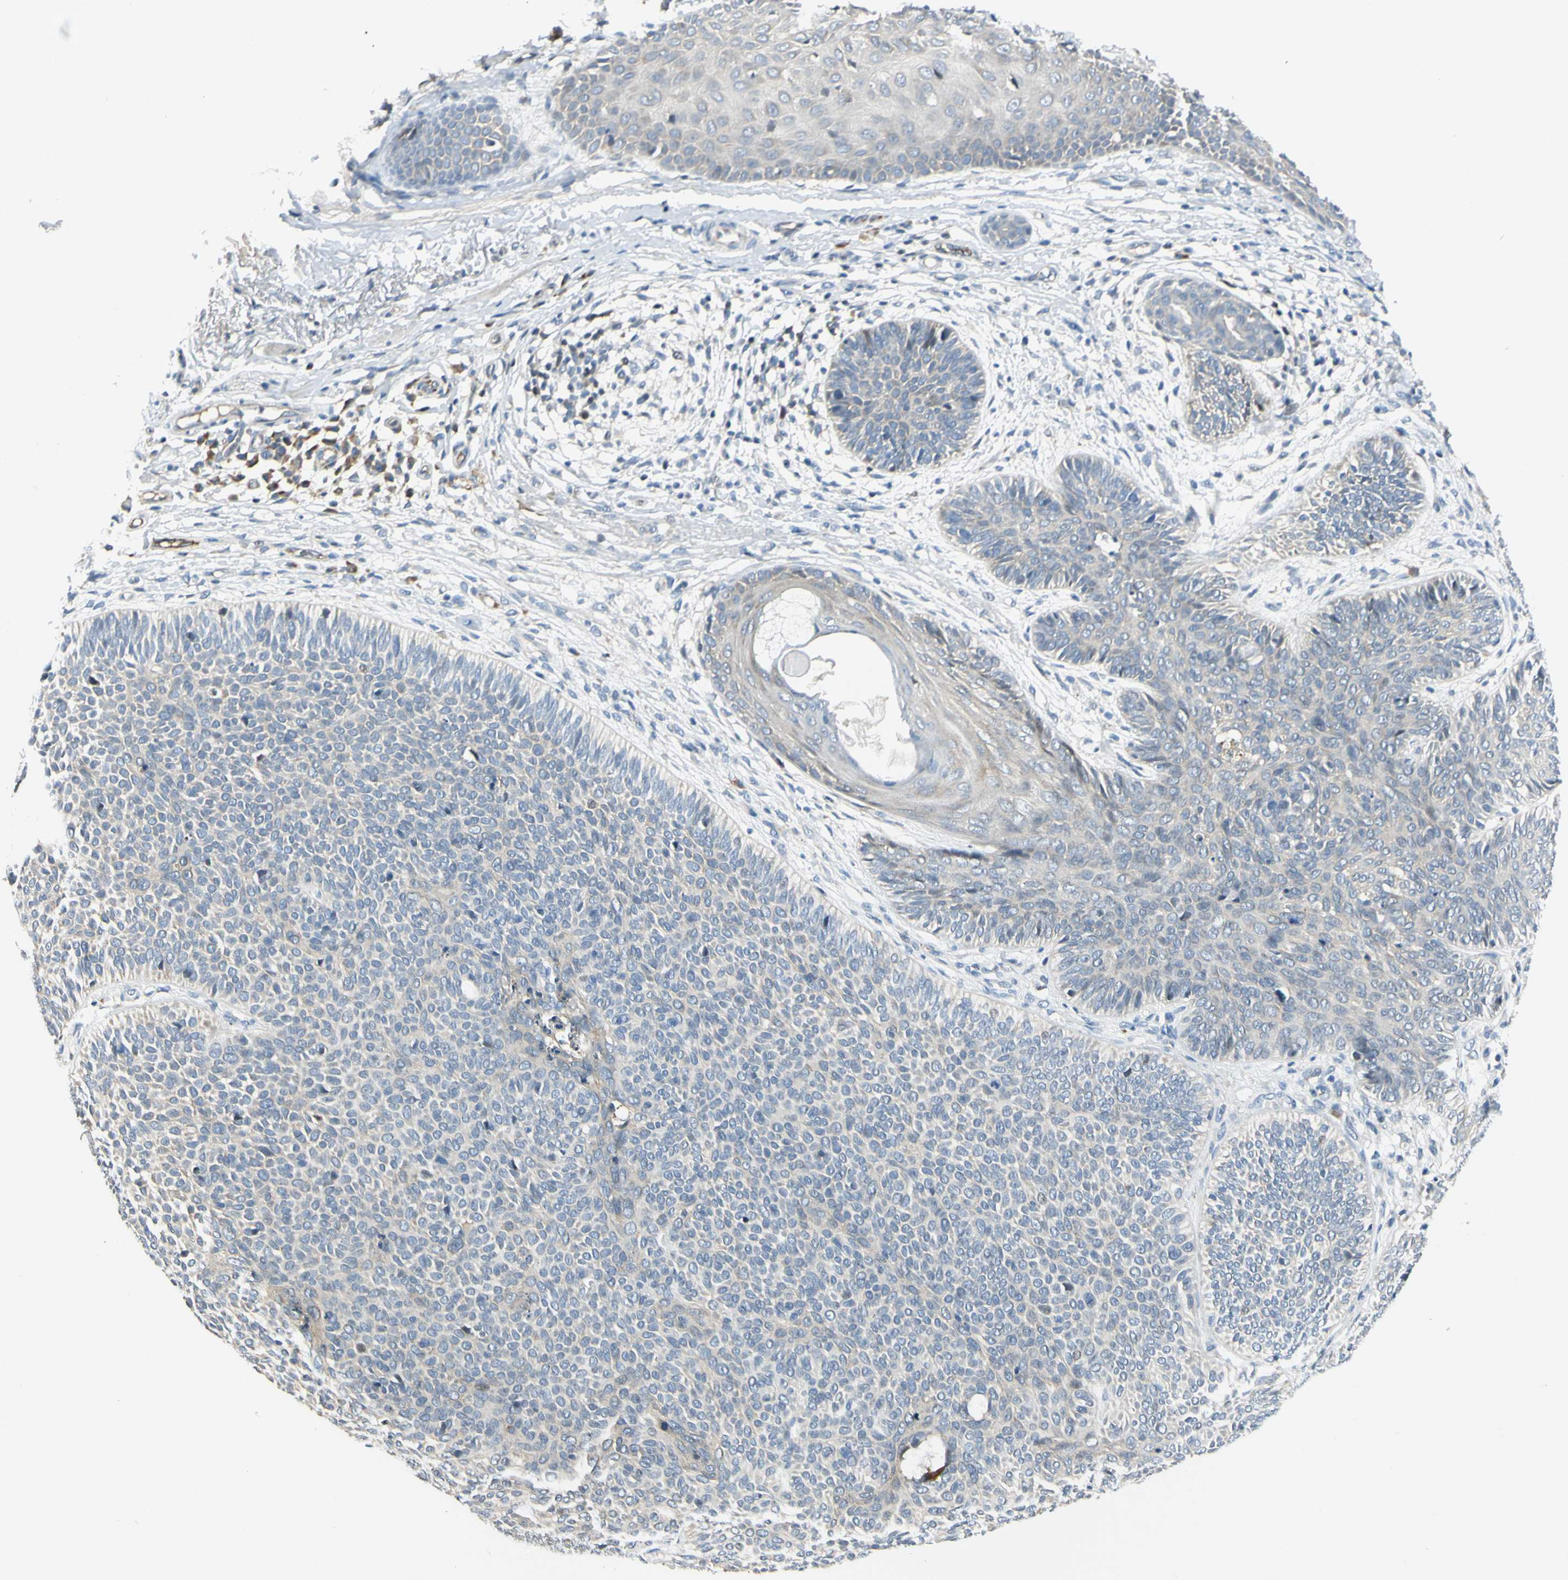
{"staining": {"intensity": "negative", "quantity": "none", "location": "none"}, "tissue": "skin cancer", "cell_type": "Tumor cells", "image_type": "cancer", "snomed": [{"axis": "morphology", "description": "Normal tissue, NOS"}, {"axis": "morphology", "description": "Basal cell carcinoma"}, {"axis": "topography", "description": "Skin"}], "caption": "Tumor cells are negative for protein expression in human skin cancer.", "gene": "NPDC1", "patient": {"sex": "male", "age": 52}}